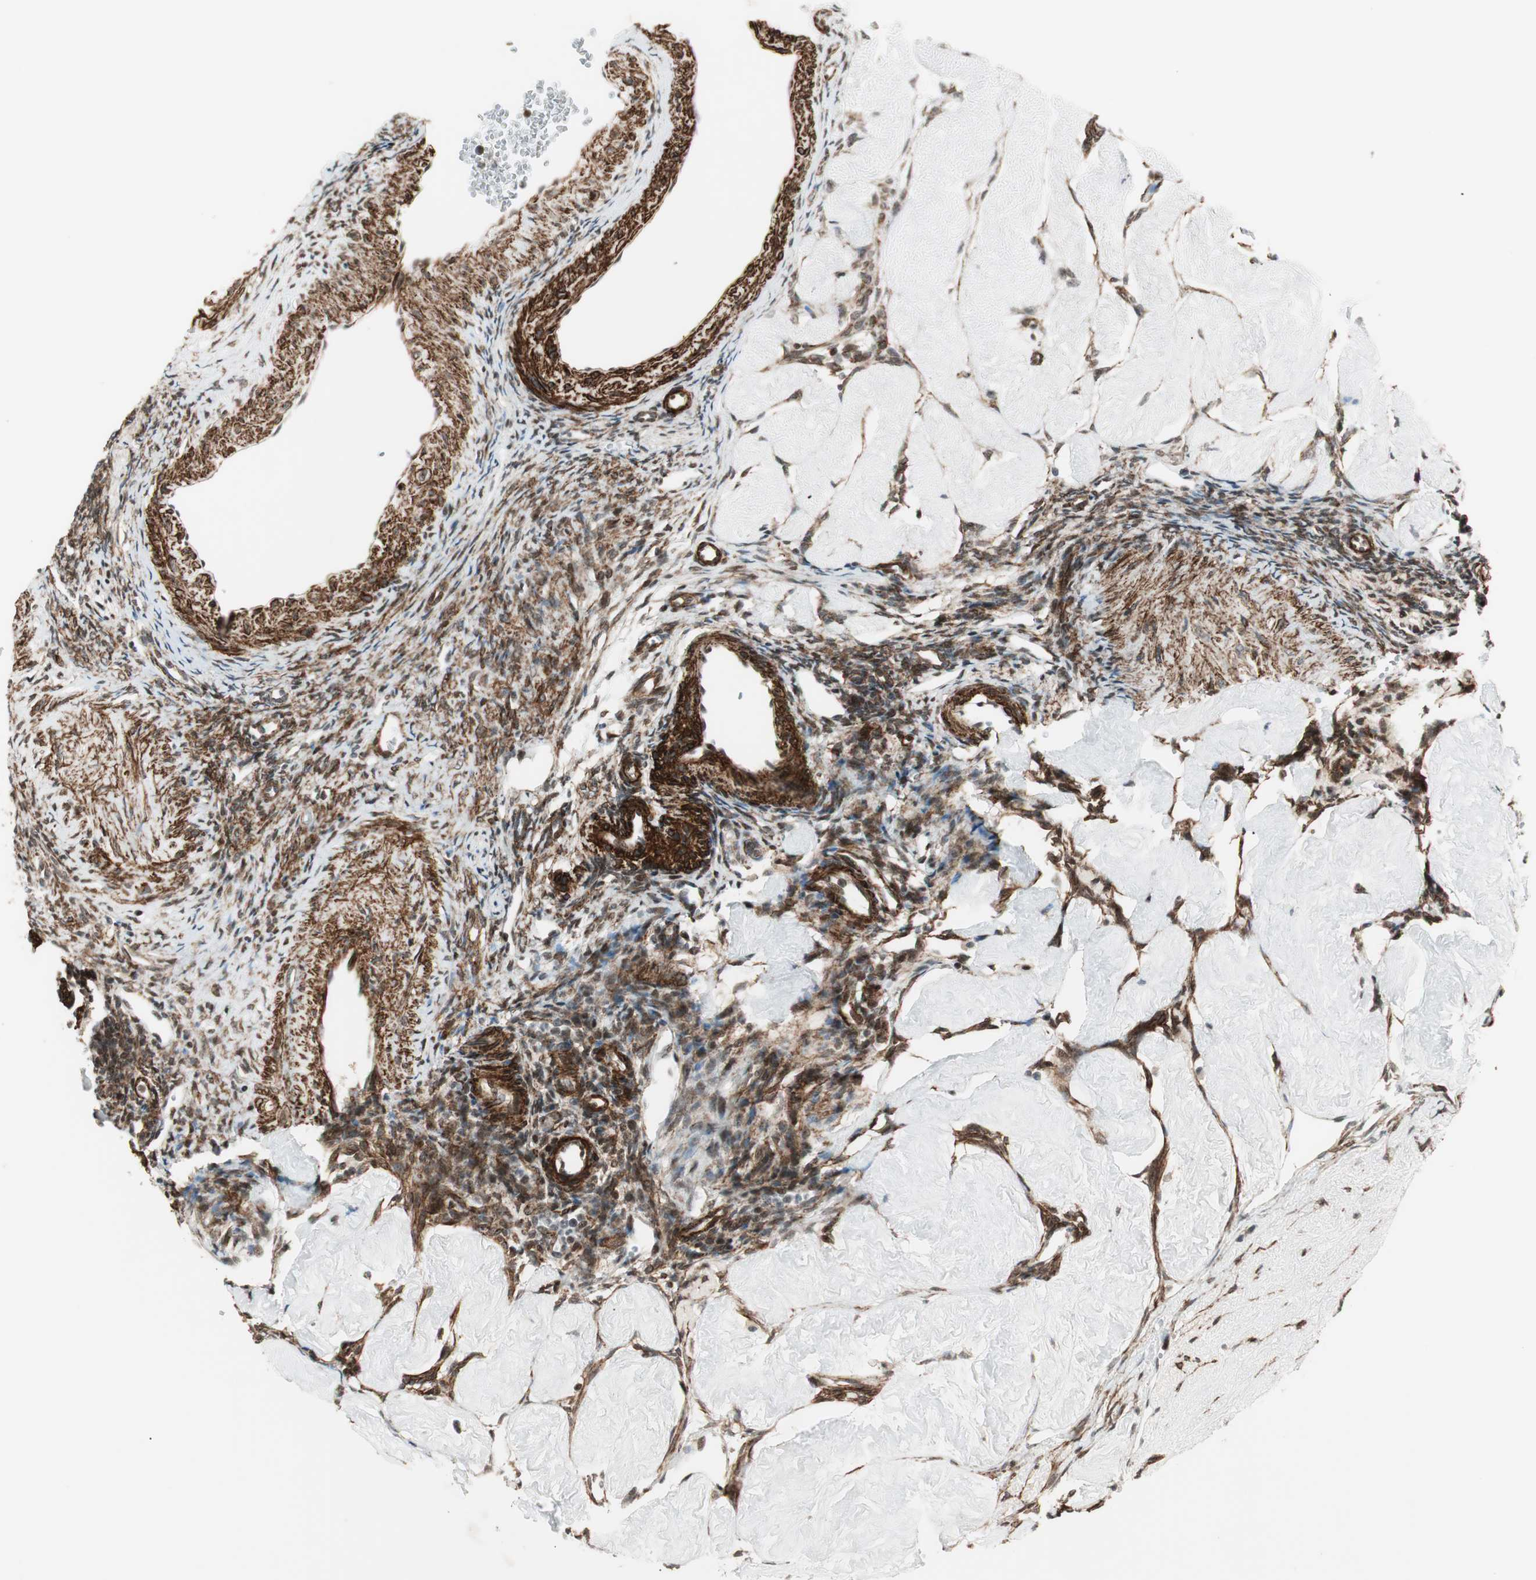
{"staining": {"intensity": "moderate", "quantity": ">75%", "location": "nuclear"}, "tissue": "ovary", "cell_type": "Ovarian stroma cells", "image_type": "normal", "snomed": [{"axis": "morphology", "description": "Normal tissue, NOS"}, {"axis": "topography", "description": "Ovary"}], "caption": "High-magnification brightfield microscopy of normal ovary stained with DAB (brown) and counterstained with hematoxylin (blue). ovarian stroma cells exhibit moderate nuclear positivity is seen in about>75% of cells. (DAB IHC, brown staining for protein, blue staining for nuclei).", "gene": "CDK19", "patient": {"sex": "female", "age": 33}}